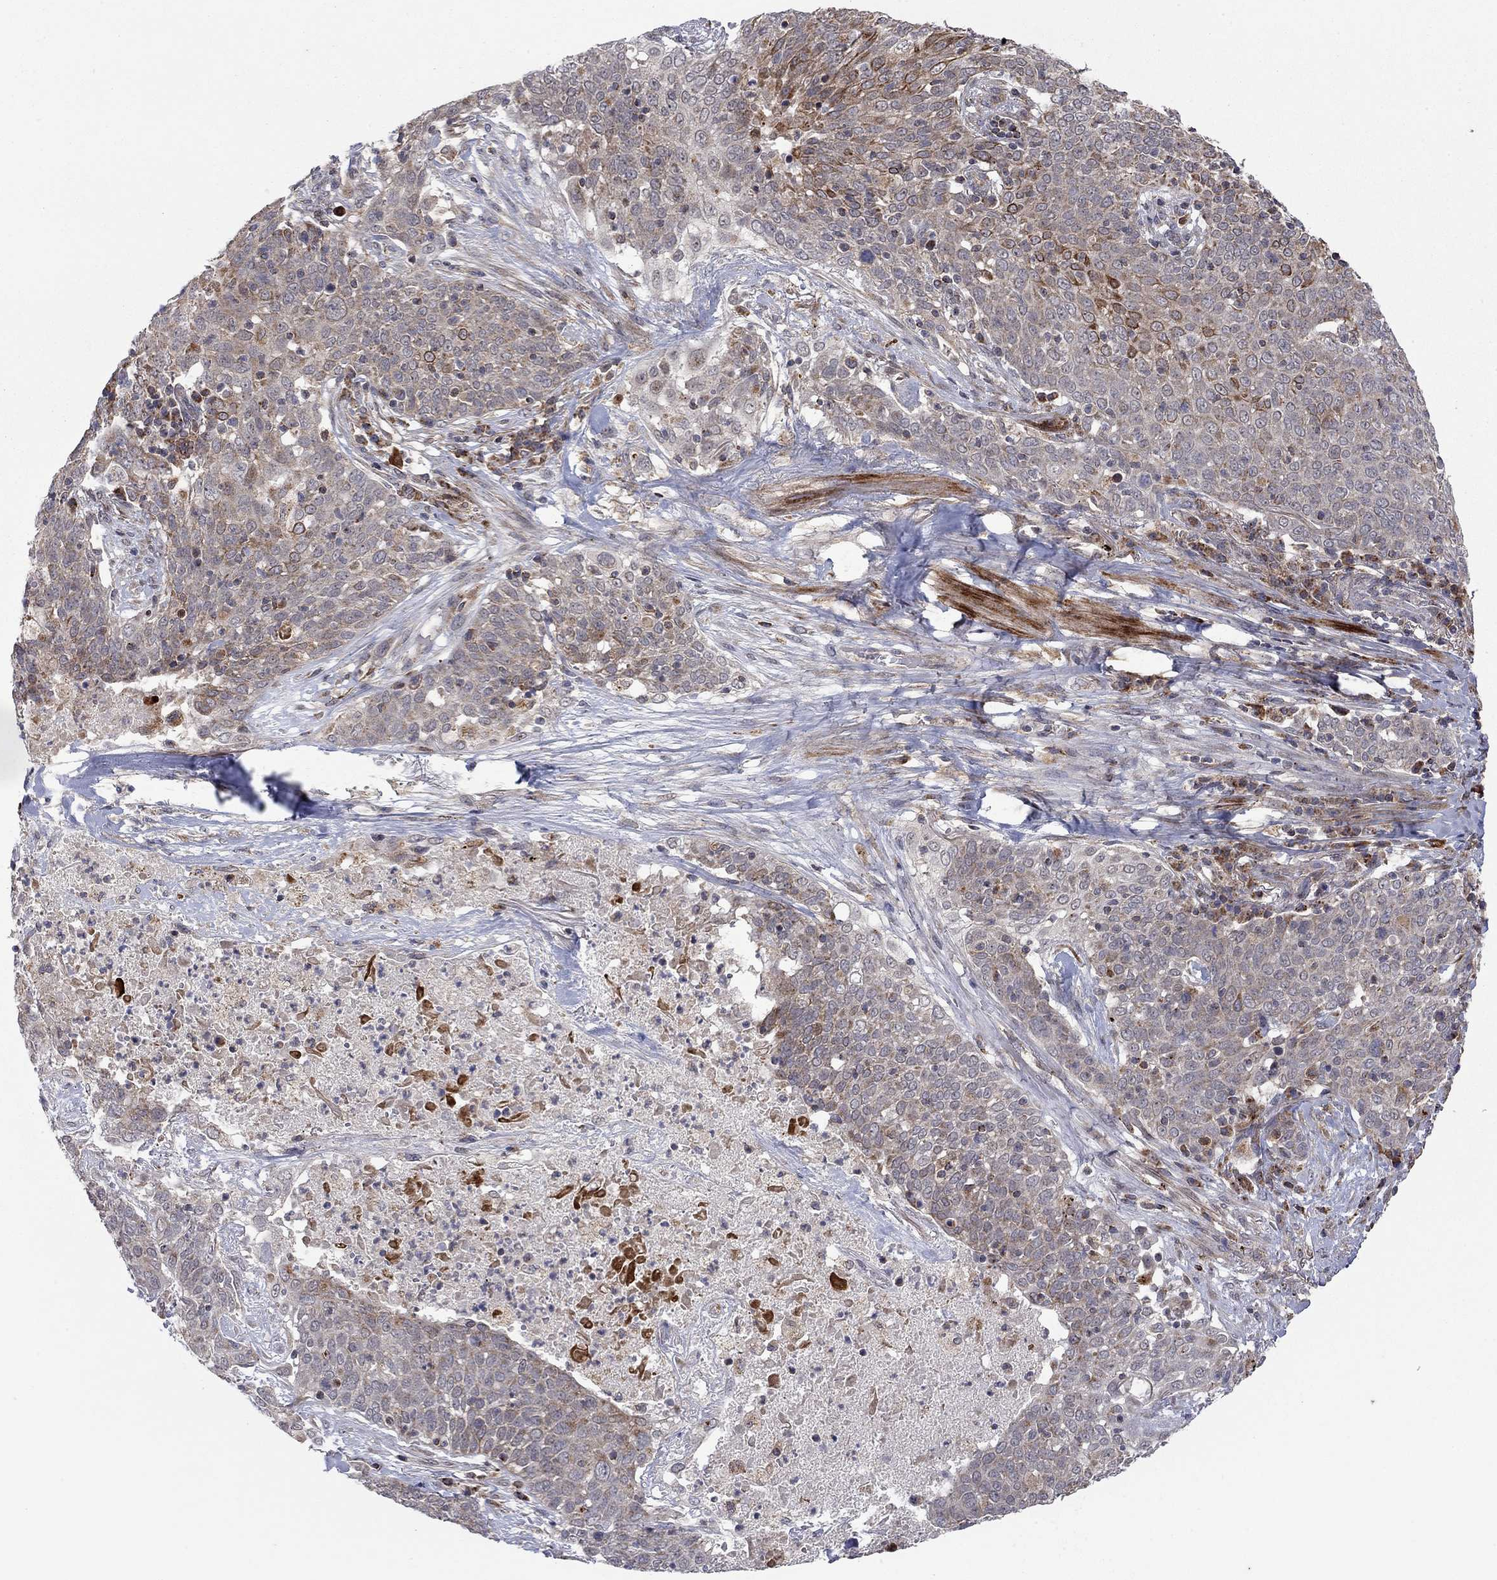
{"staining": {"intensity": "strong", "quantity": "<25%", "location": "cytoplasmic/membranous"}, "tissue": "lung cancer", "cell_type": "Tumor cells", "image_type": "cancer", "snomed": [{"axis": "morphology", "description": "Squamous cell carcinoma, NOS"}, {"axis": "topography", "description": "Lung"}], "caption": "Tumor cells show strong cytoplasmic/membranous positivity in approximately <25% of cells in lung cancer (squamous cell carcinoma). (DAB IHC, brown staining for protein, blue staining for nuclei).", "gene": "IDS", "patient": {"sex": "male", "age": 82}}